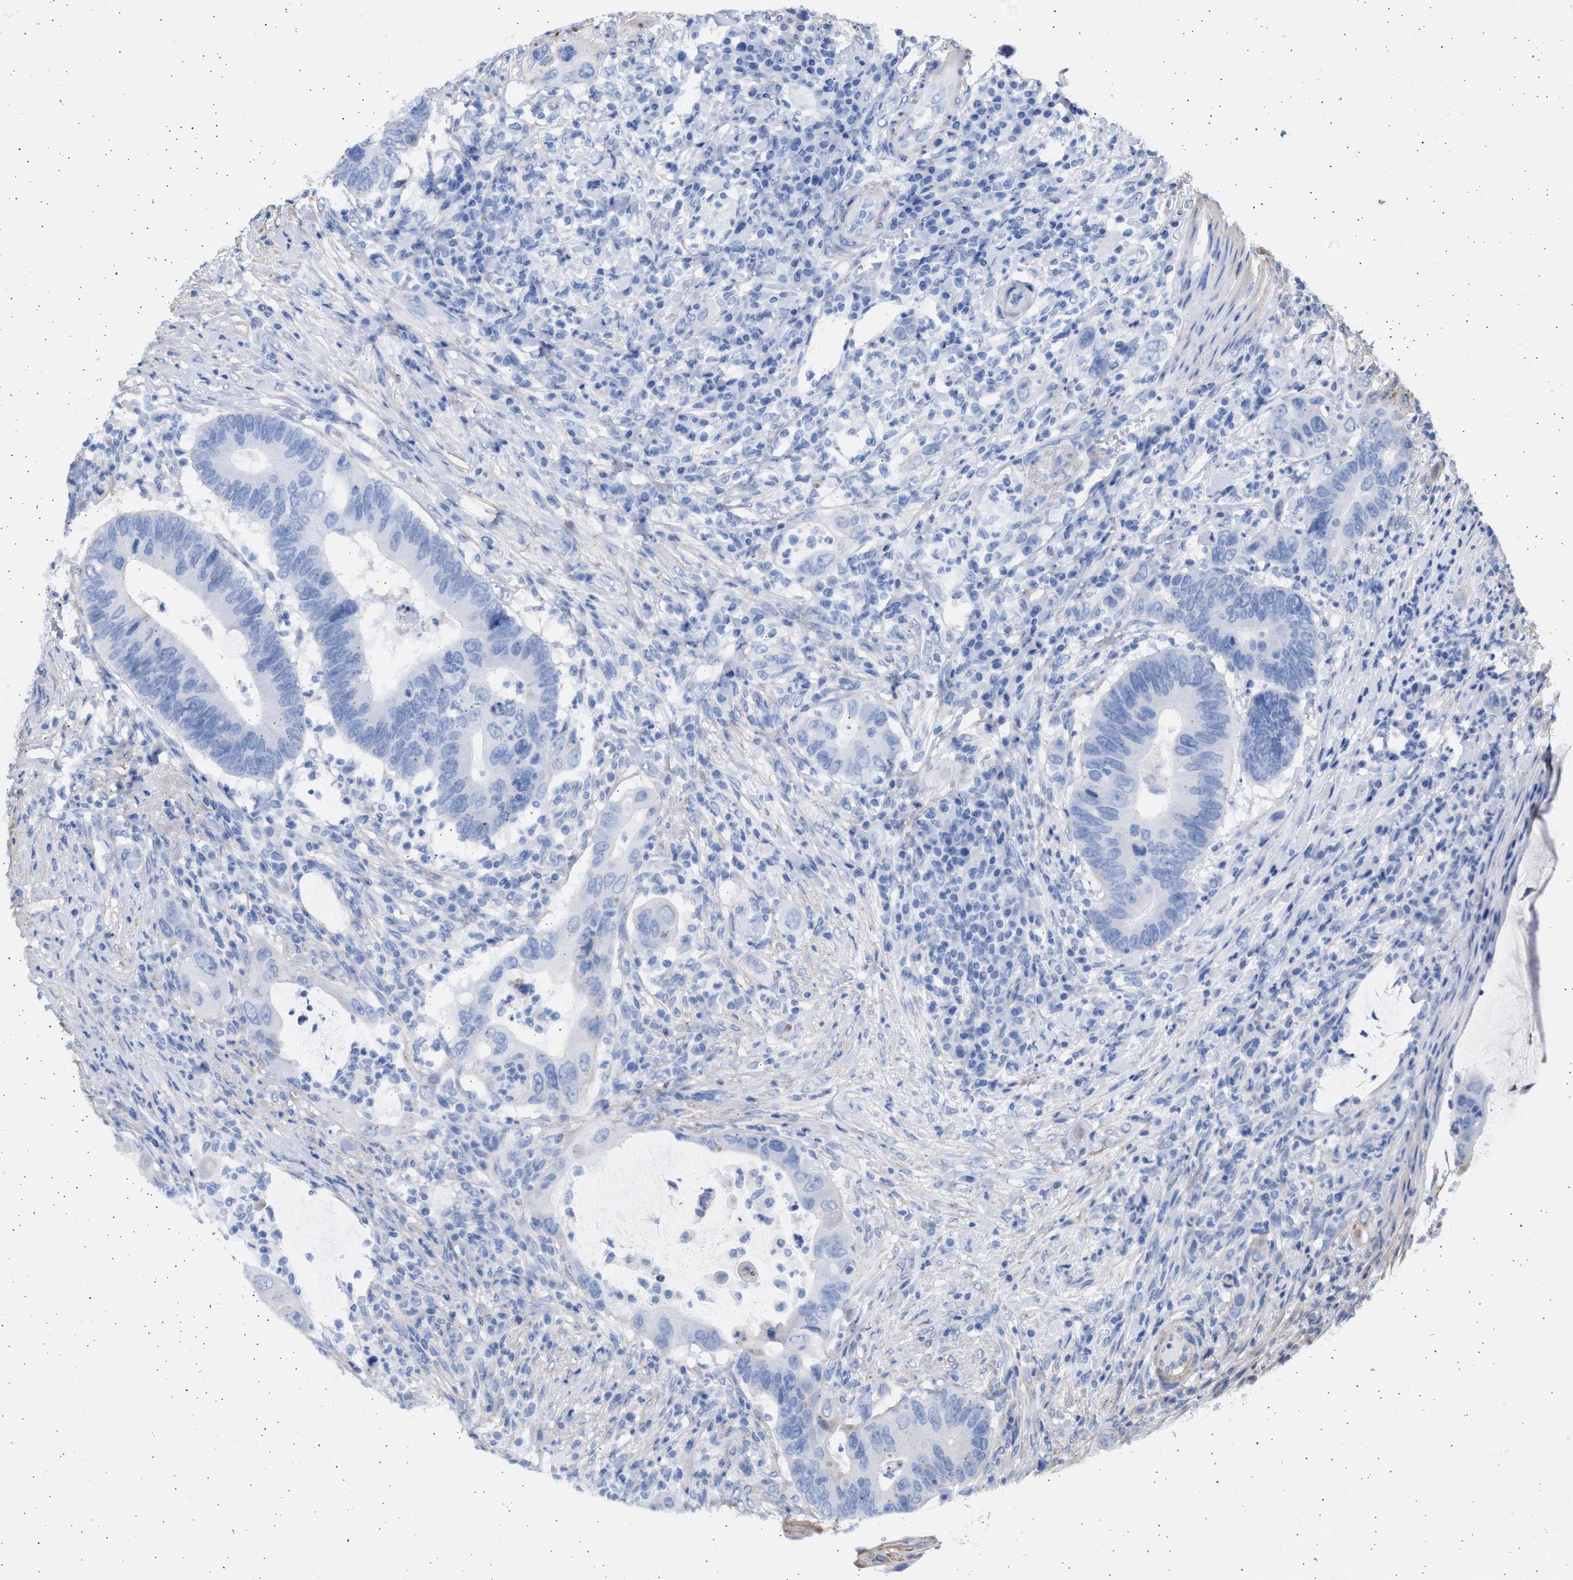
{"staining": {"intensity": "negative", "quantity": "none", "location": "none"}, "tissue": "colorectal cancer", "cell_type": "Tumor cells", "image_type": "cancer", "snomed": [{"axis": "morphology", "description": "Adenocarcinoma, NOS"}, {"axis": "topography", "description": "Colon"}], "caption": "Human adenocarcinoma (colorectal) stained for a protein using IHC shows no staining in tumor cells.", "gene": "NBR1", "patient": {"sex": "male", "age": 71}}